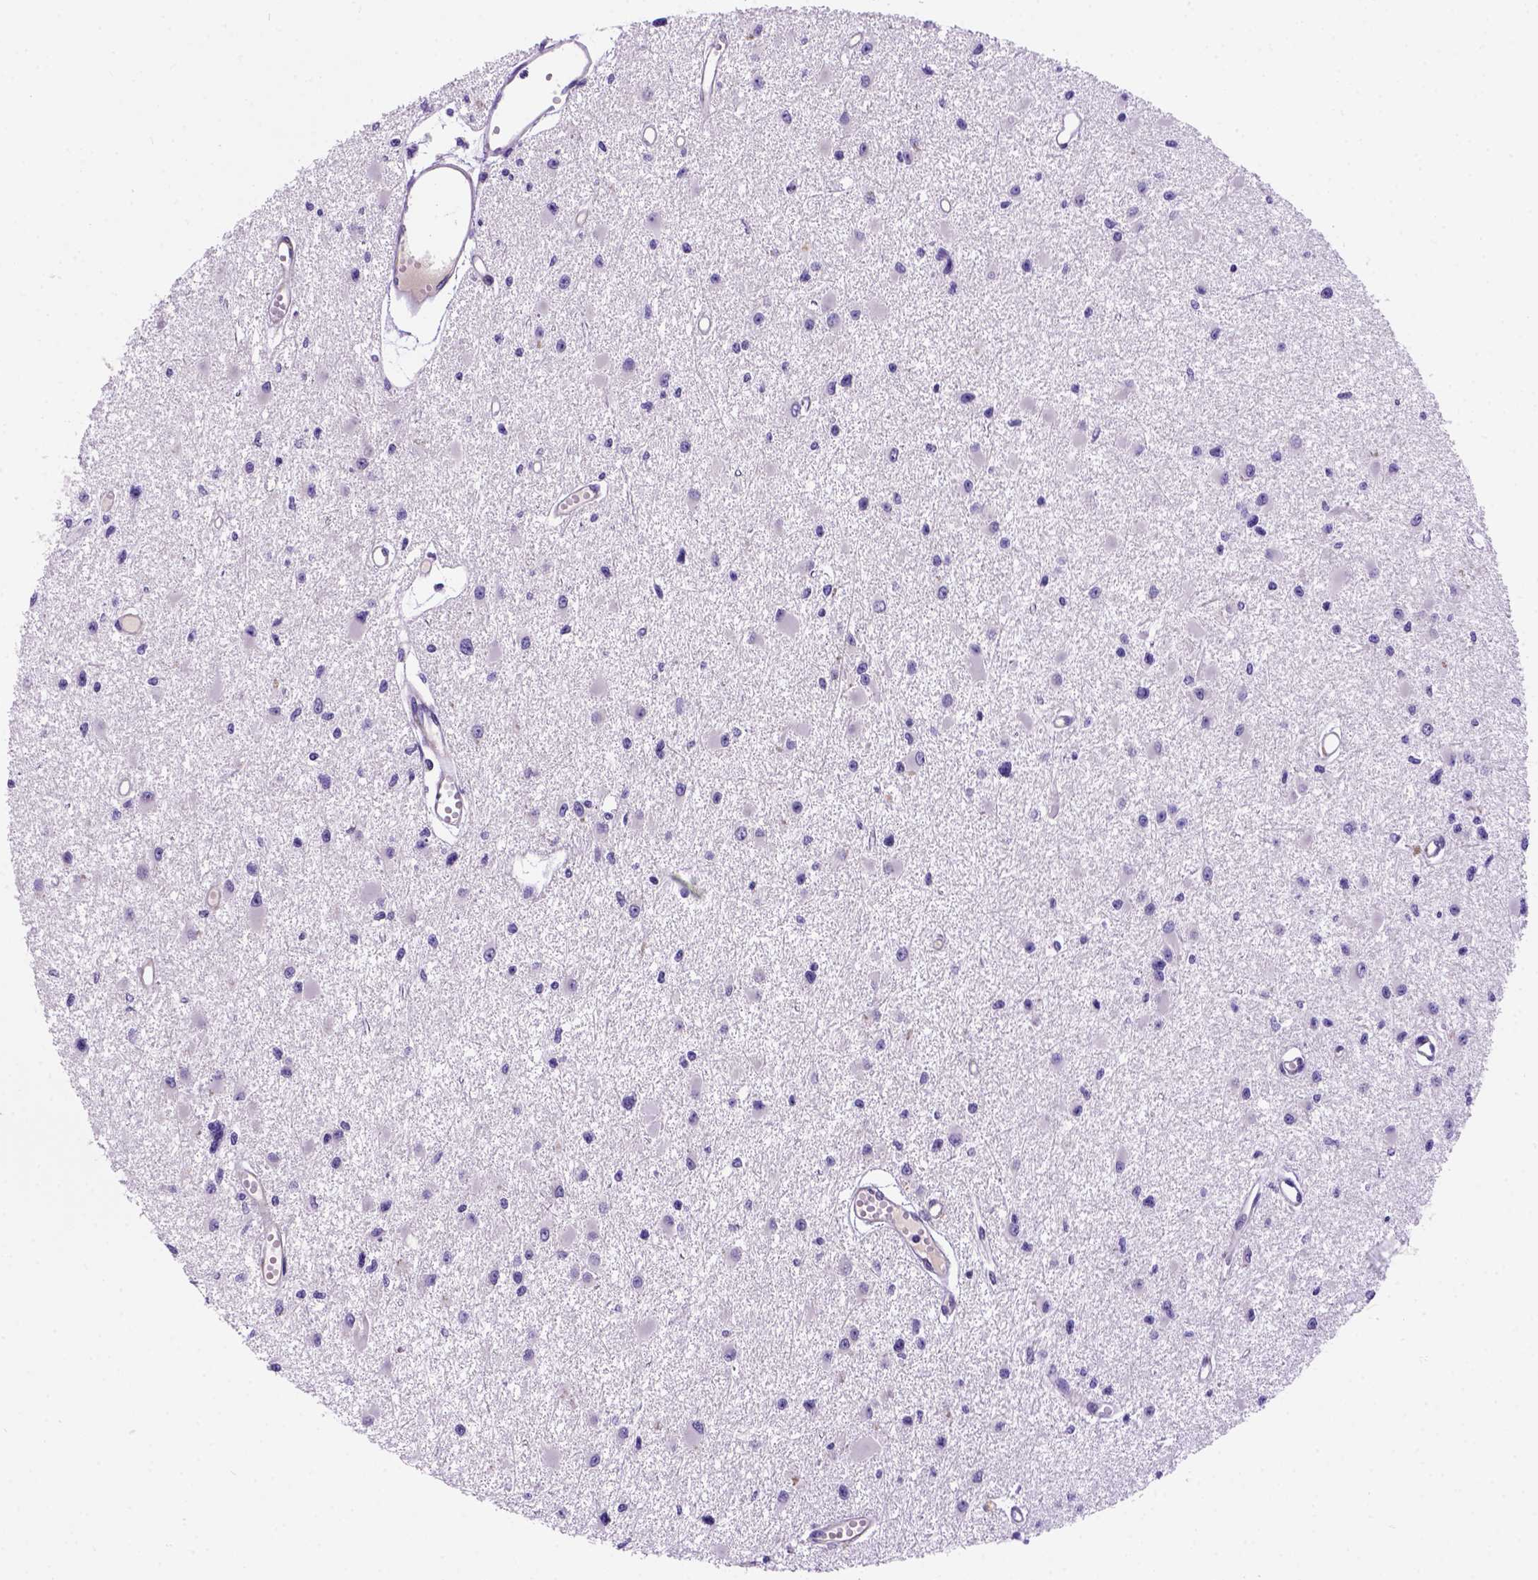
{"staining": {"intensity": "negative", "quantity": "none", "location": "none"}, "tissue": "glioma", "cell_type": "Tumor cells", "image_type": "cancer", "snomed": [{"axis": "morphology", "description": "Glioma, malignant, High grade"}, {"axis": "topography", "description": "Brain"}], "caption": "DAB (3,3'-diaminobenzidine) immunohistochemical staining of human malignant glioma (high-grade) demonstrates no significant positivity in tumor cells. Nuclei are stained in blue.", "gene": "FAM81B", "patient": {"sex": "male", "age": 54}}